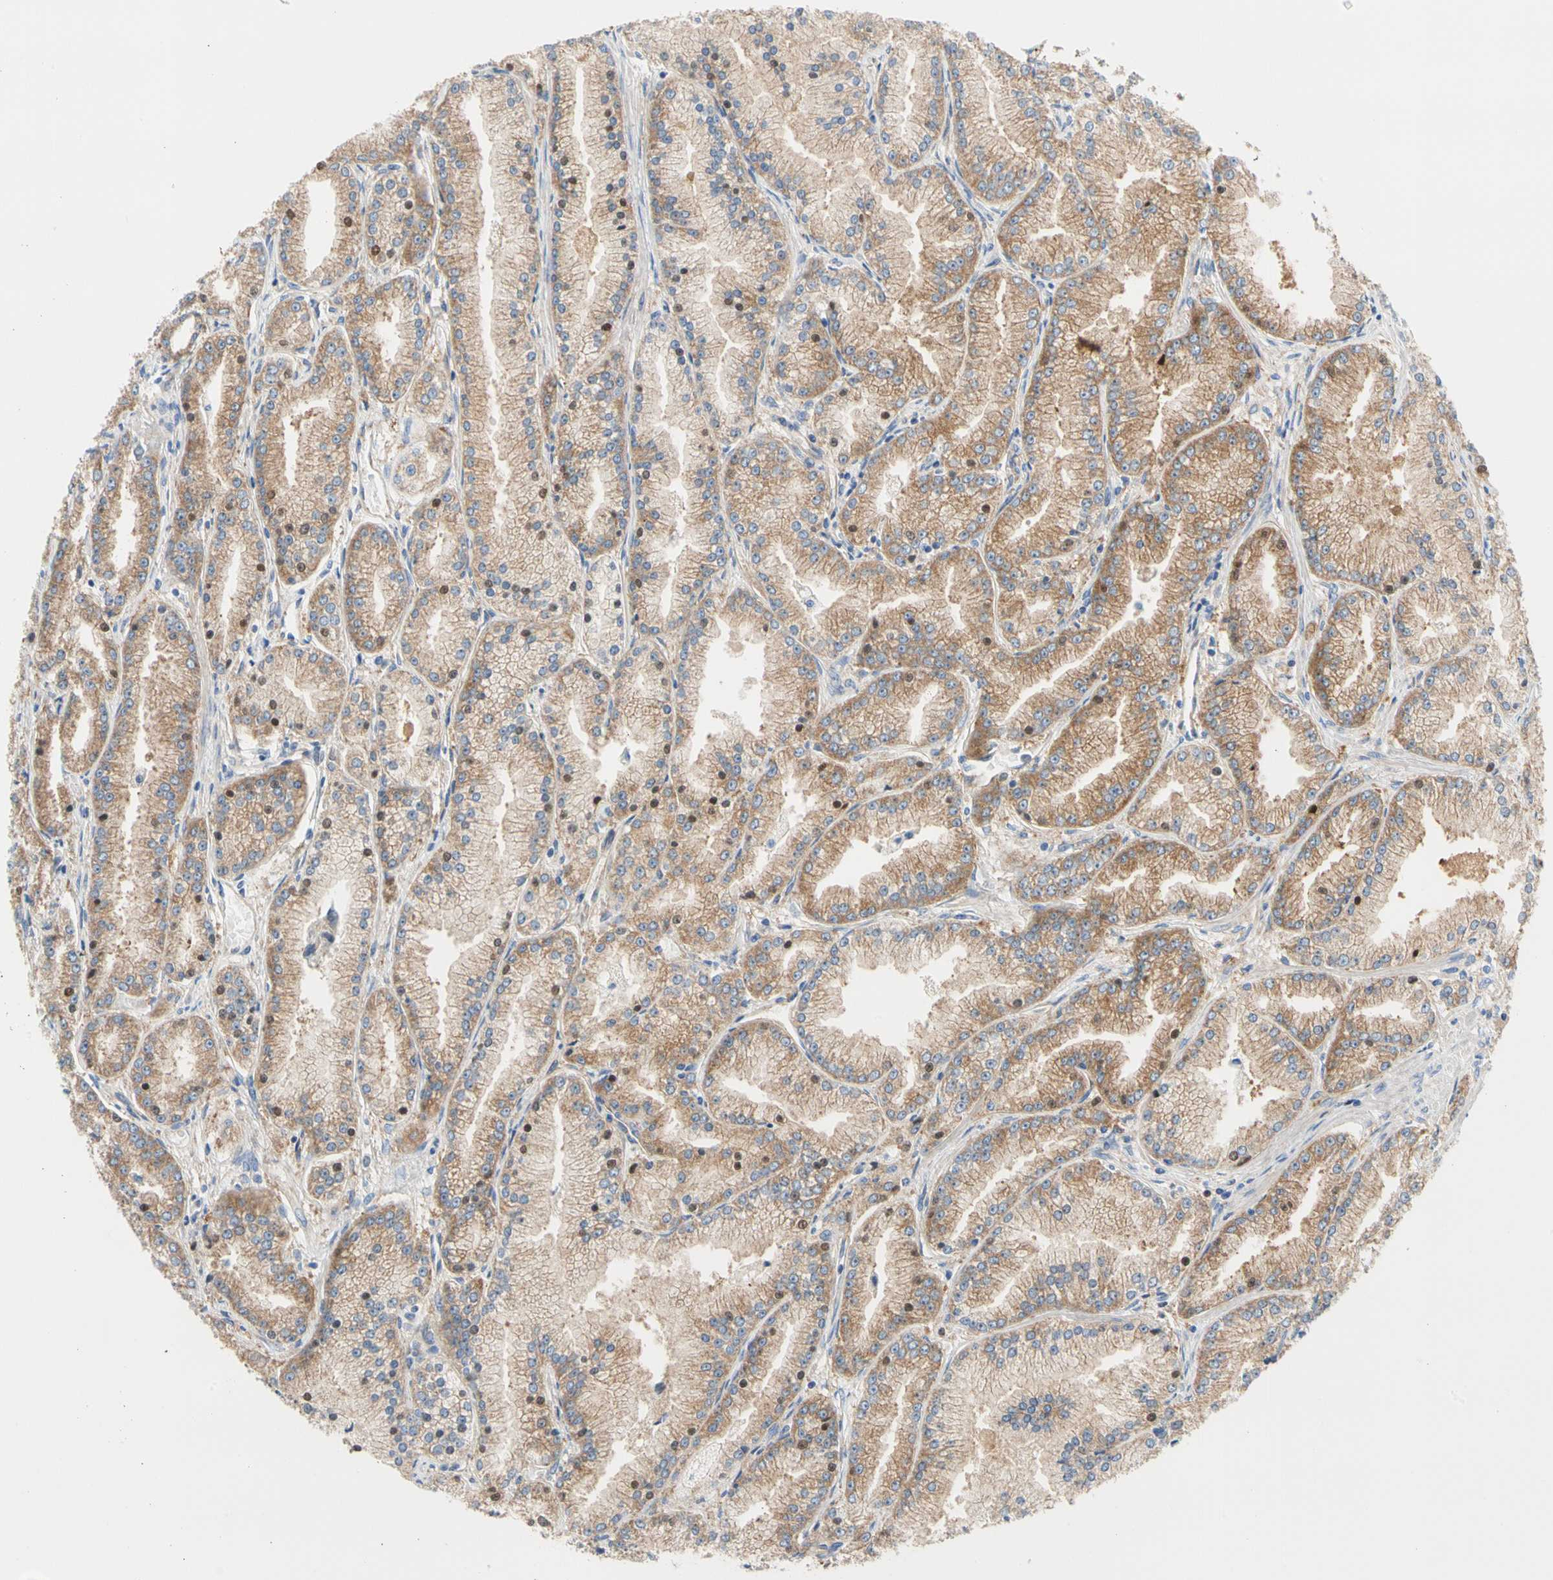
{"staining": {"intensity": "moderate", "quantity": ">75%", "location": "cytoplasmic/membranous"}, "tissue": "prostate cancer", "cell_type": "Tumor cells", "image_type": "cancer", "snomed": [{"axis": "morphology", "description": "Adenocarcinoma, High grade"}, {"axis": "topography", "description": "Prostate"}], "caption": "Prostate cancer (high-grade adenocarcinoma) stained with DAB (3,3'-diaminobenzidine) IHC exhibits medium levels of moderate cytoplasmic/membranous positivity in about >75% of tumor cells.", "gene": "GPHN", "patient": {"sex": "male", "age": 61}}